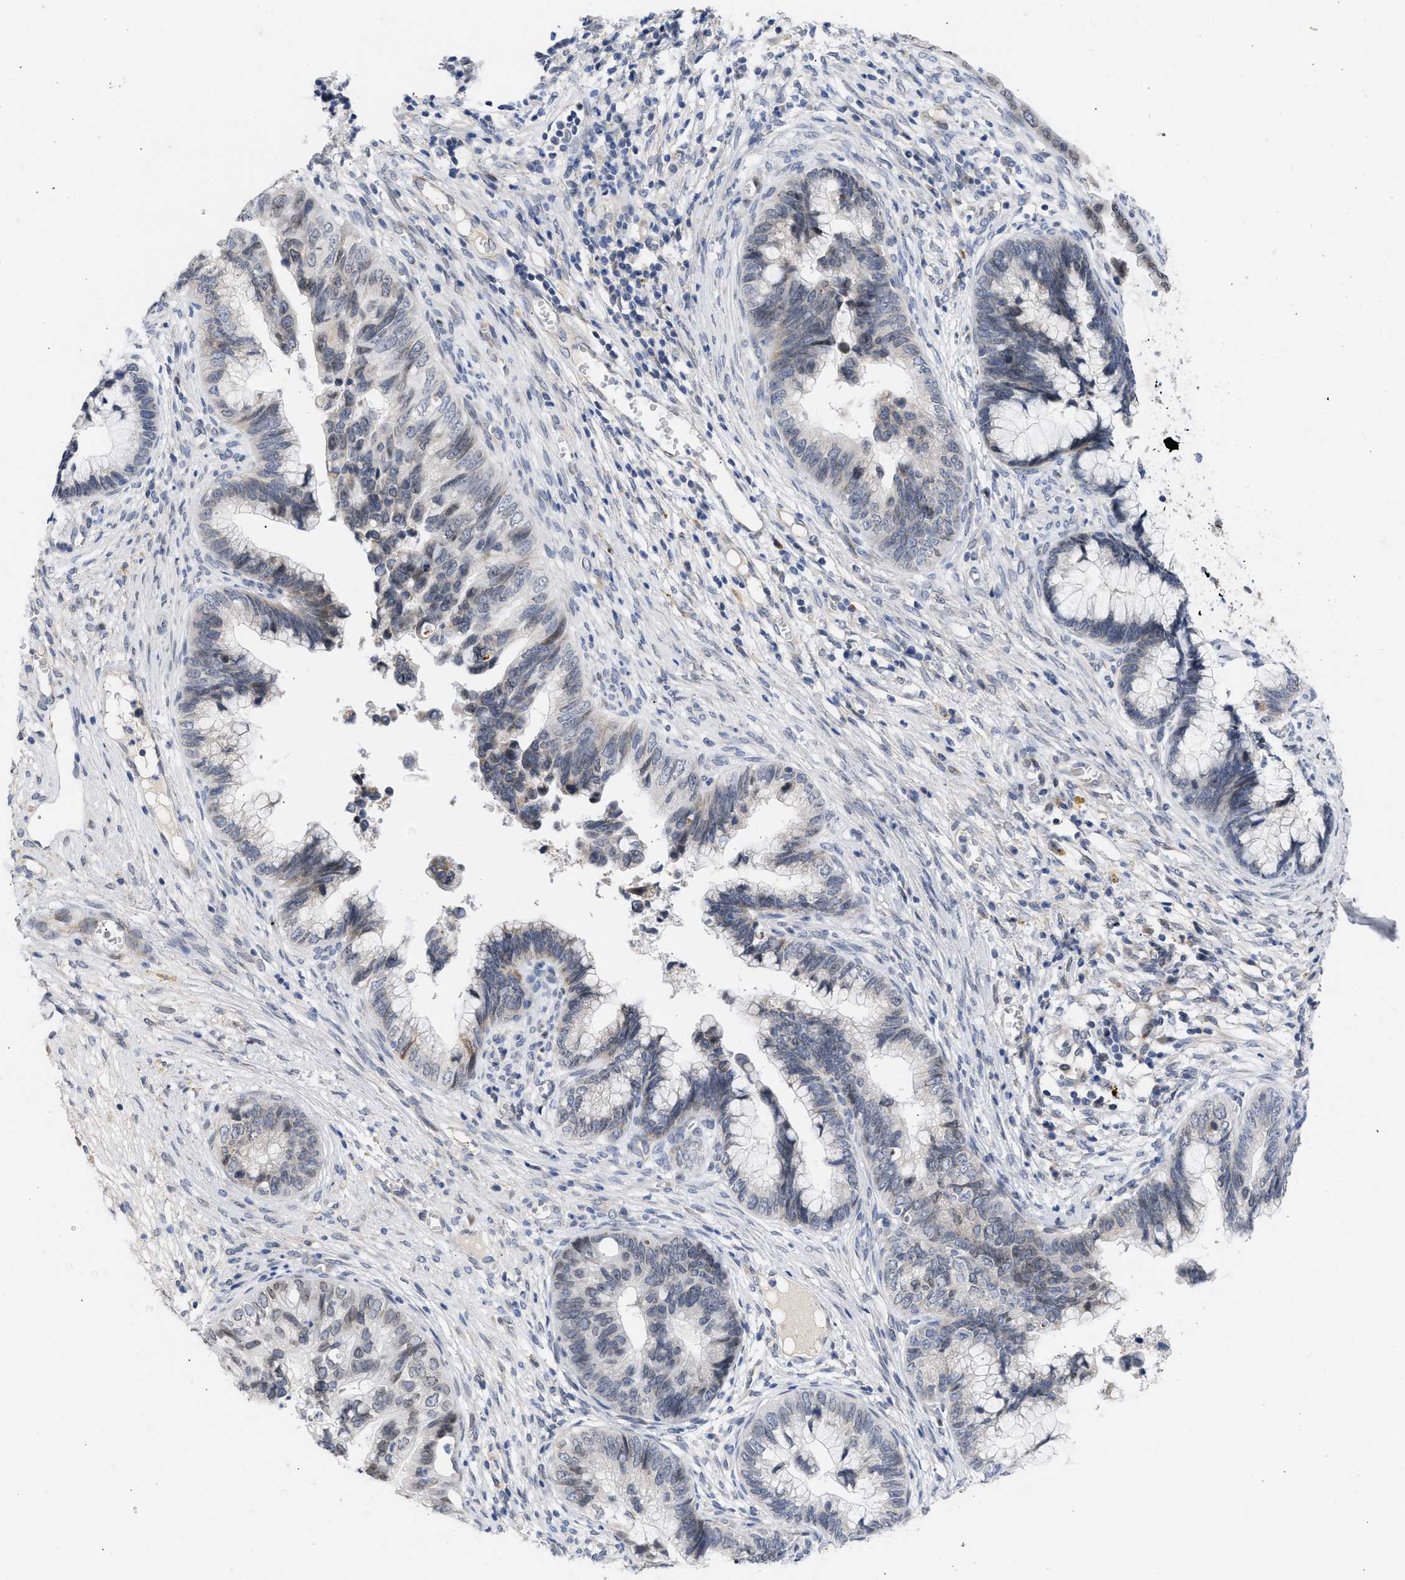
{"staining": {"intensity": "weak", "quantity": "<25%", "location": "cytoplasmic/membranous,nuclear"}, "tissue": "cervical cancer", "cell_type": "Tumor cells", "image_type": "cancer", "snomed": [{"axis": "morphology", "description": "Adenocarcinoma, NOS"}, {"axis": "topography", "description": "Cervix"}], "caption": "This is an immunohistochemistry histopathology image of cervical cancer (adenocarcinoma). There is no positivity in tumor cells.", "gene": "NUP35", "patient": {"sex": "female", "age": 44}}